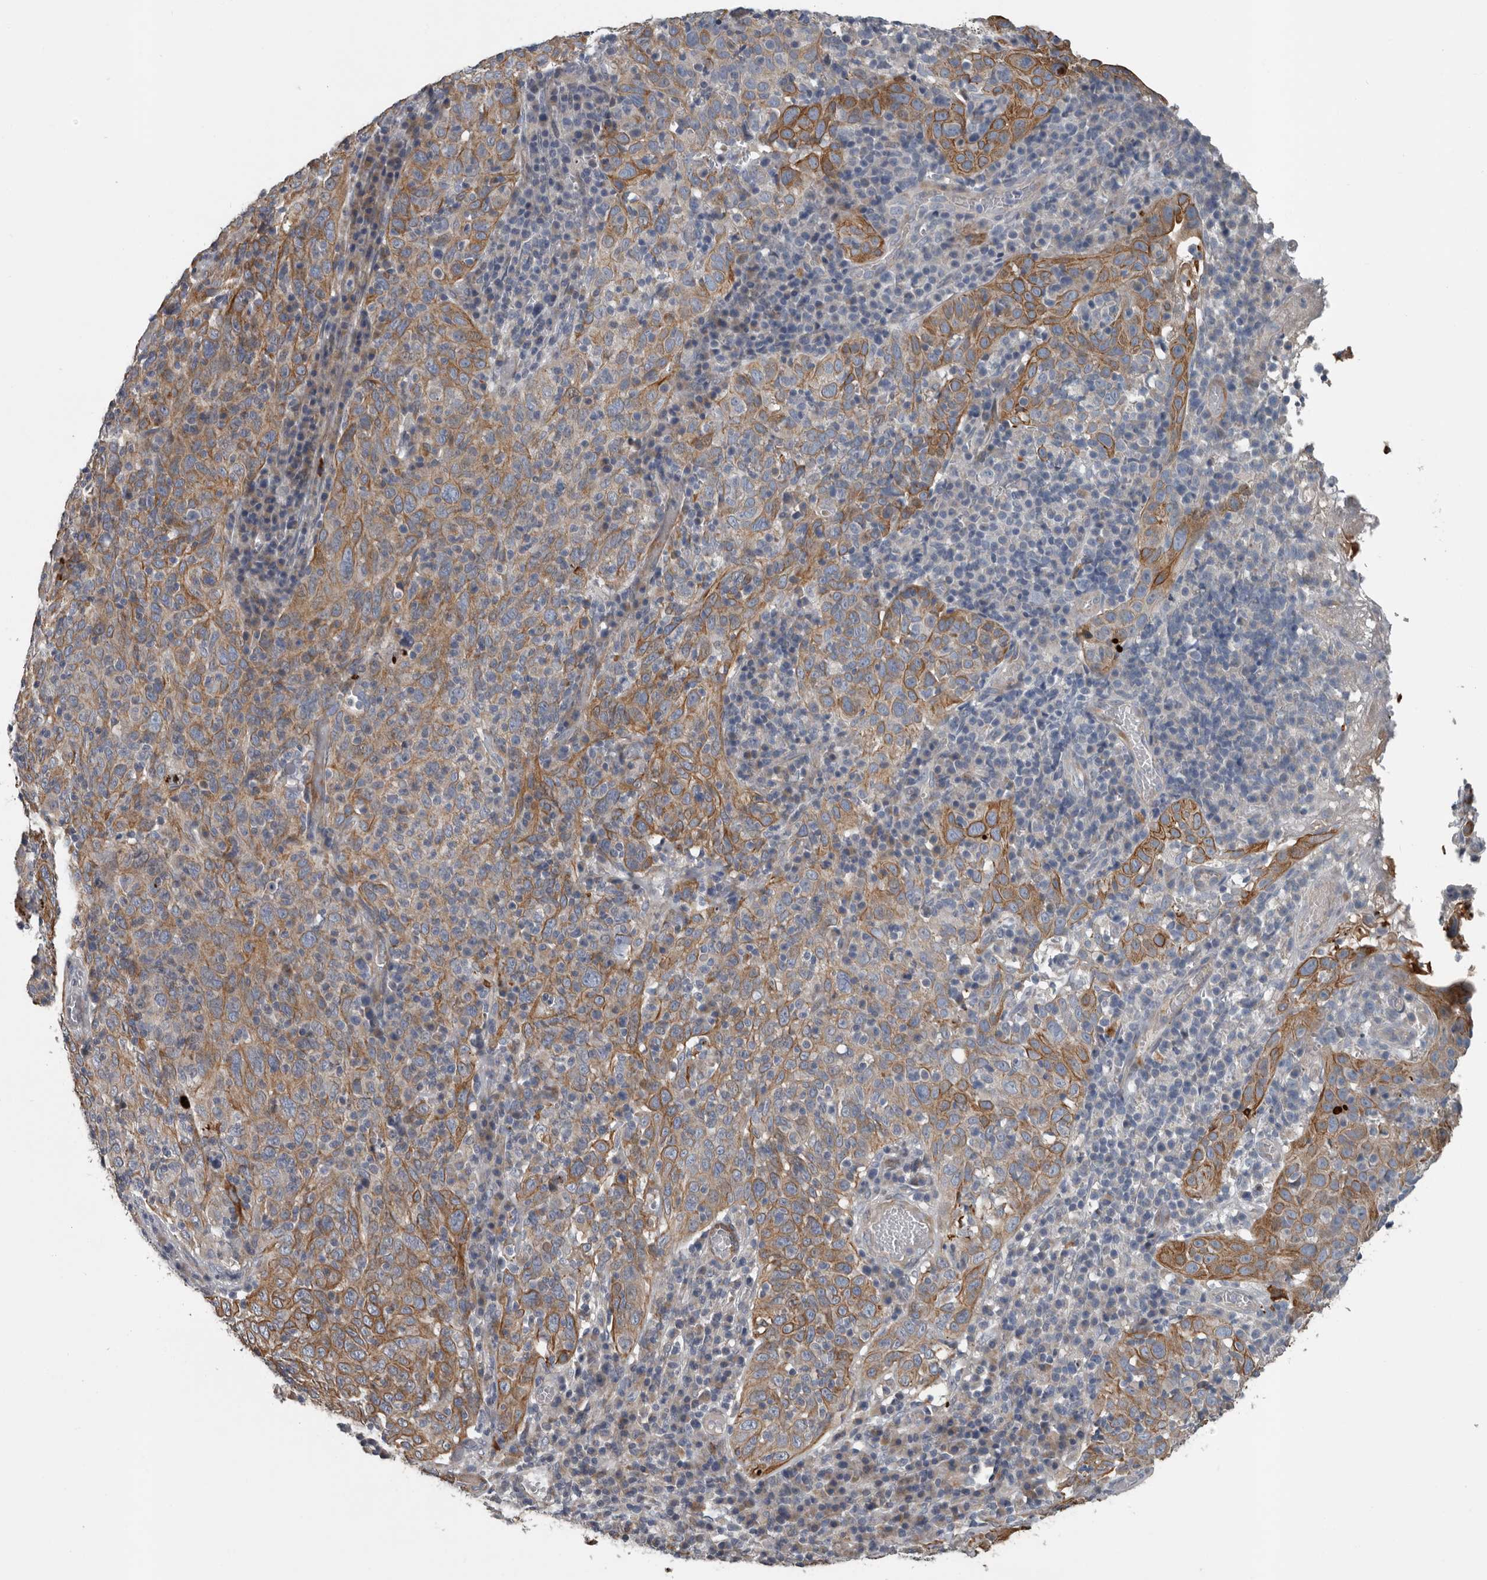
{"staining": {"intensity": "moderate", "quantity": ">75%", "location": "cytoplasmic/membranous"}, "tissue": "cervical cancer", "cell_type": "Tumor cells", "image_type": "cancer", "snomed": [{"axis": "morphology", "description": "Squamous cell carcinoma, NOS"}, {"axis": "topography", "description": "Cervix"}], "caption": "Cervical cancer (squamous cell carcinoma) stained with DAB immunohistochemistry (IHC) displays medium levels of moderate cytoplasmic/membranous positivity in approximately >75% of tumor cells.", "gene": "DPY19L4", "patient": {"sex": "female", "age": 46}}